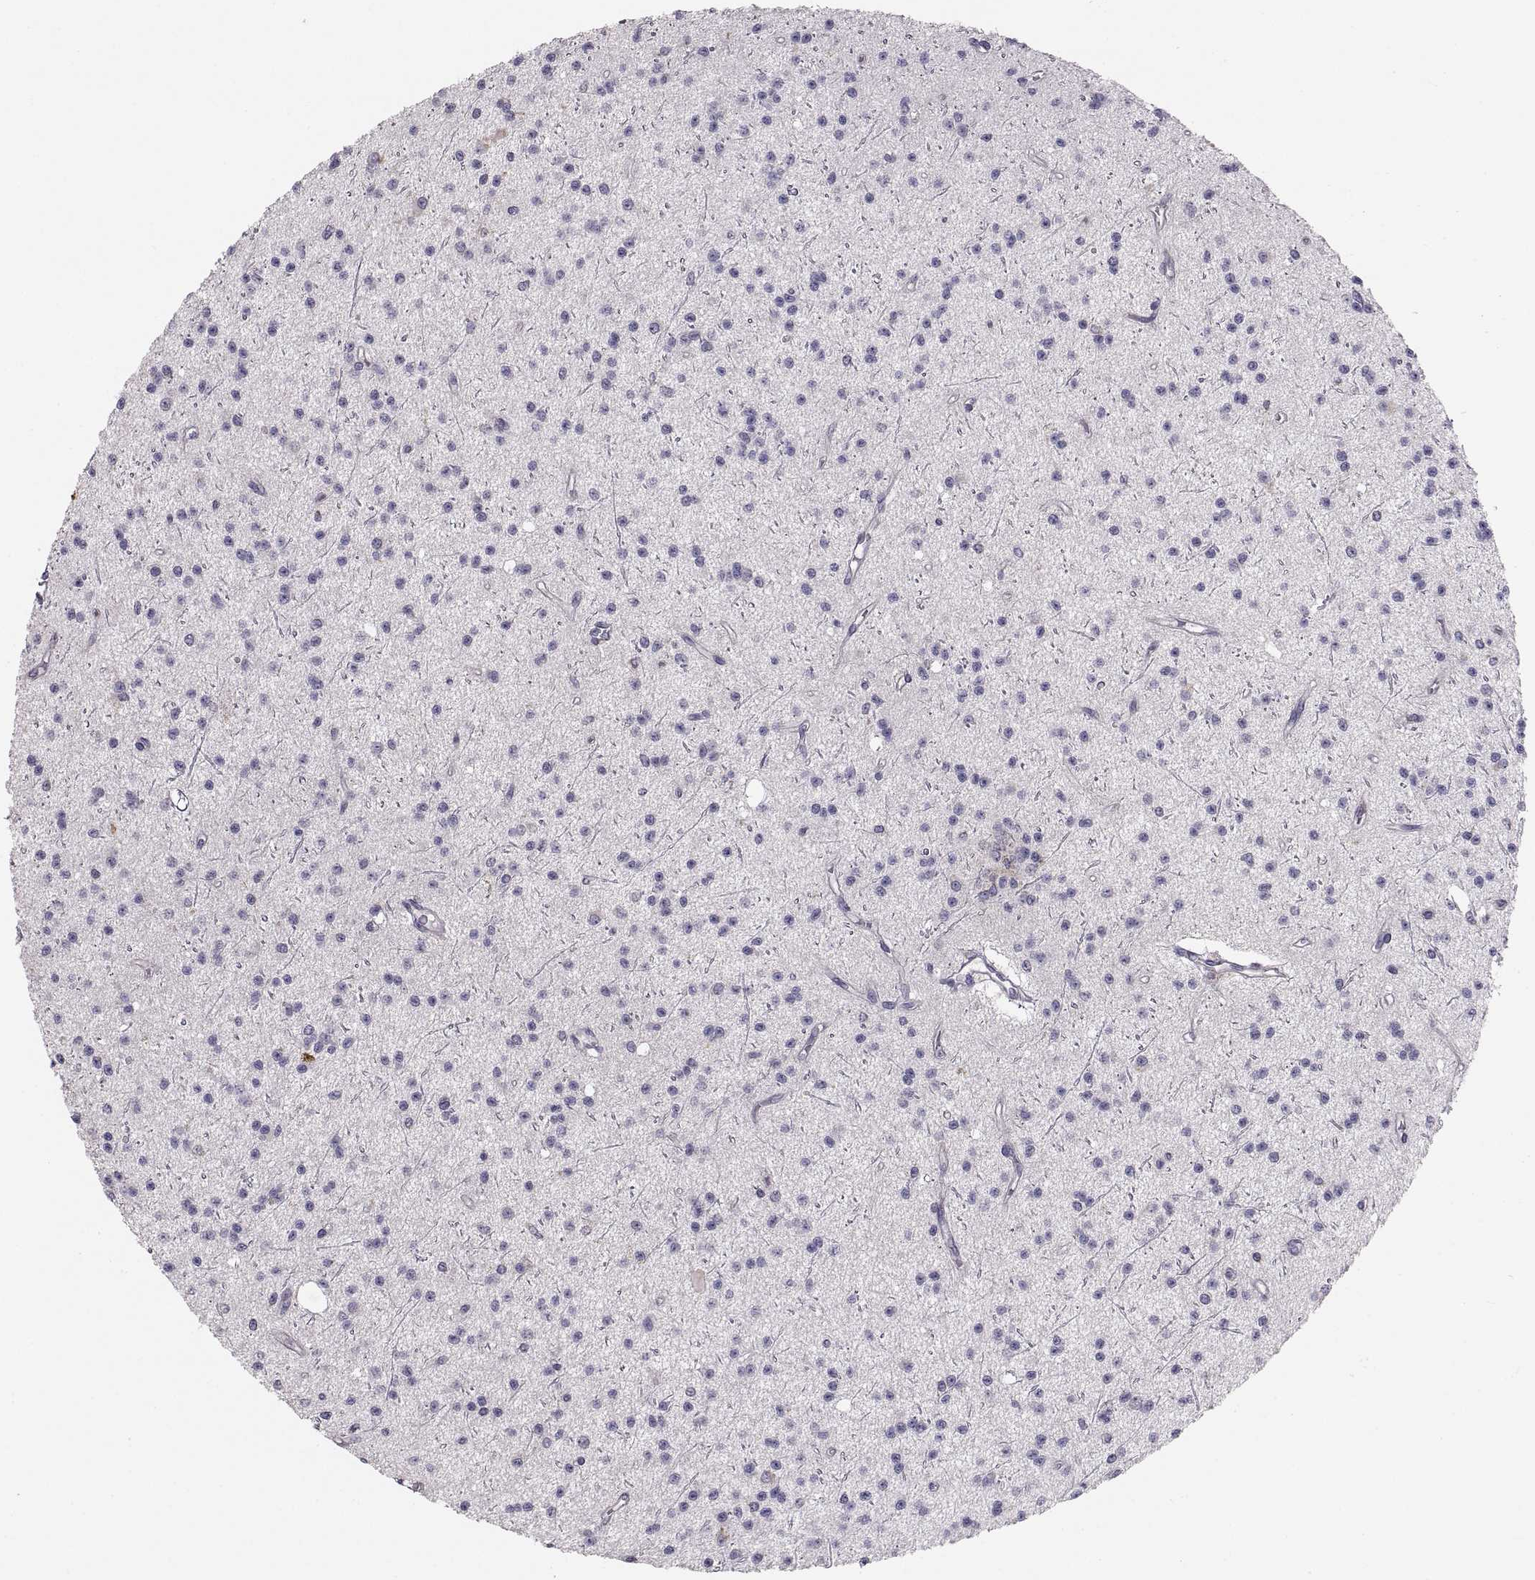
{"staining": {"intensity": "negative", "quantity": "none", "location": "none"}, "tissue": "glioma", "cell_type": "Tumor cells", "image_type": "cancer", "snomed": [{"axis": "morphology", "description": "Glioma, malignant, Low grade"}, {"axis": "topography", "description": "Brain"}], "caption": "Tumor cells are negative for protein expression in human malignant glioma (low-grade).", "gene": "ERO1A", "patient": {"sex": "male", "age": 27}}